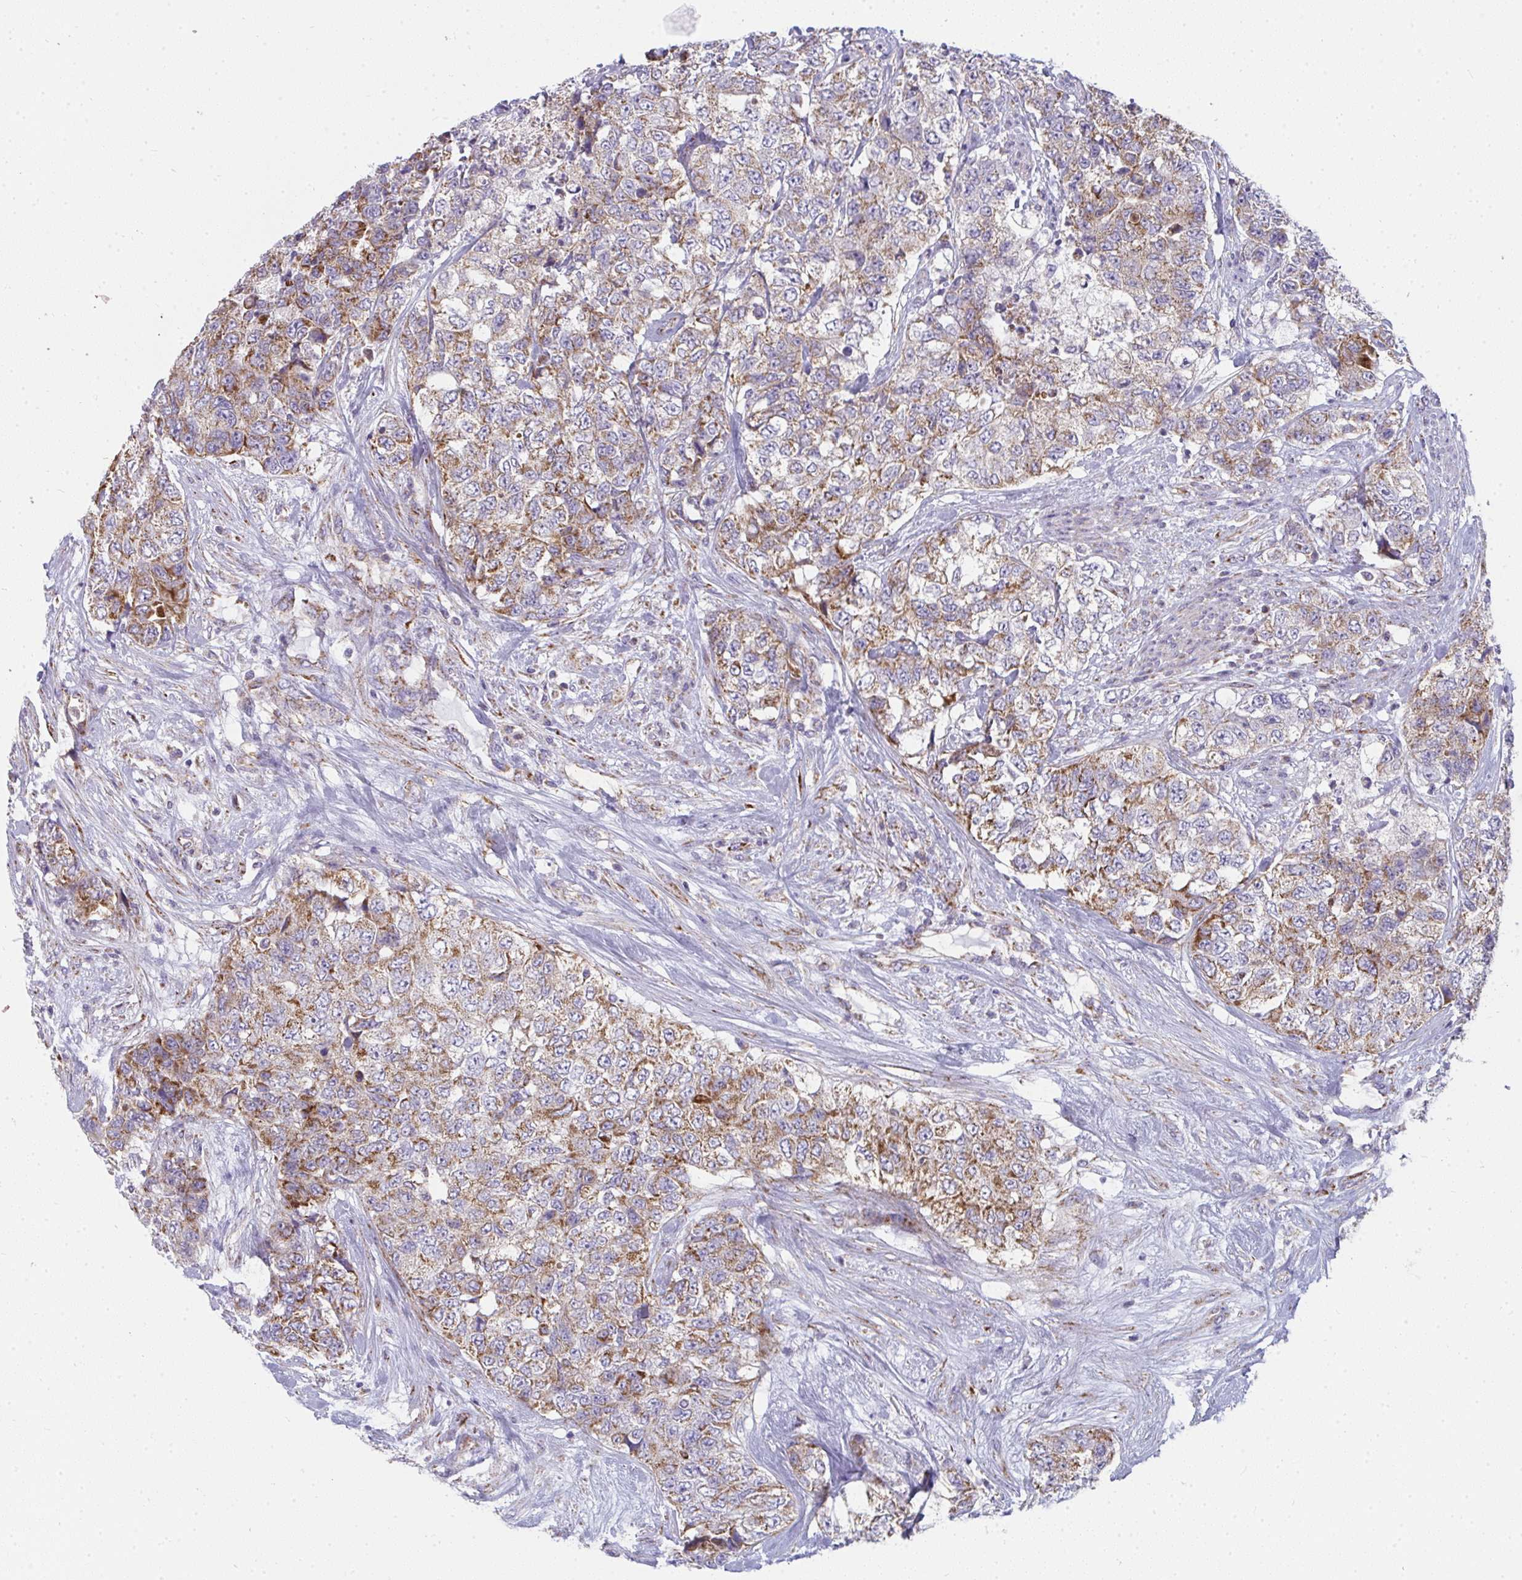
{"staining": {"intensity": "moderate", "quantity": ">75%", "location": "cytoplasmic/membranous"}, "tissue": "urothelial cancer", "cell_type": "Tumor cells", "image_type": "cancer", "snomed": [{"axis": "morphology", "description": "Urothelial carcinoma, High grade"}, {"axis": "topography", "description": "Urinary bladder"}], "caption": "An IHC micrograph of tumor tissue is shown. Protein staining in brown shows moderate cytoplasmic/membranous positivity in urothelial carcinoma (high-grade) within tumor cells.", "gene": "FAHD1", "patient": {"sex": "female", "age": 78}}